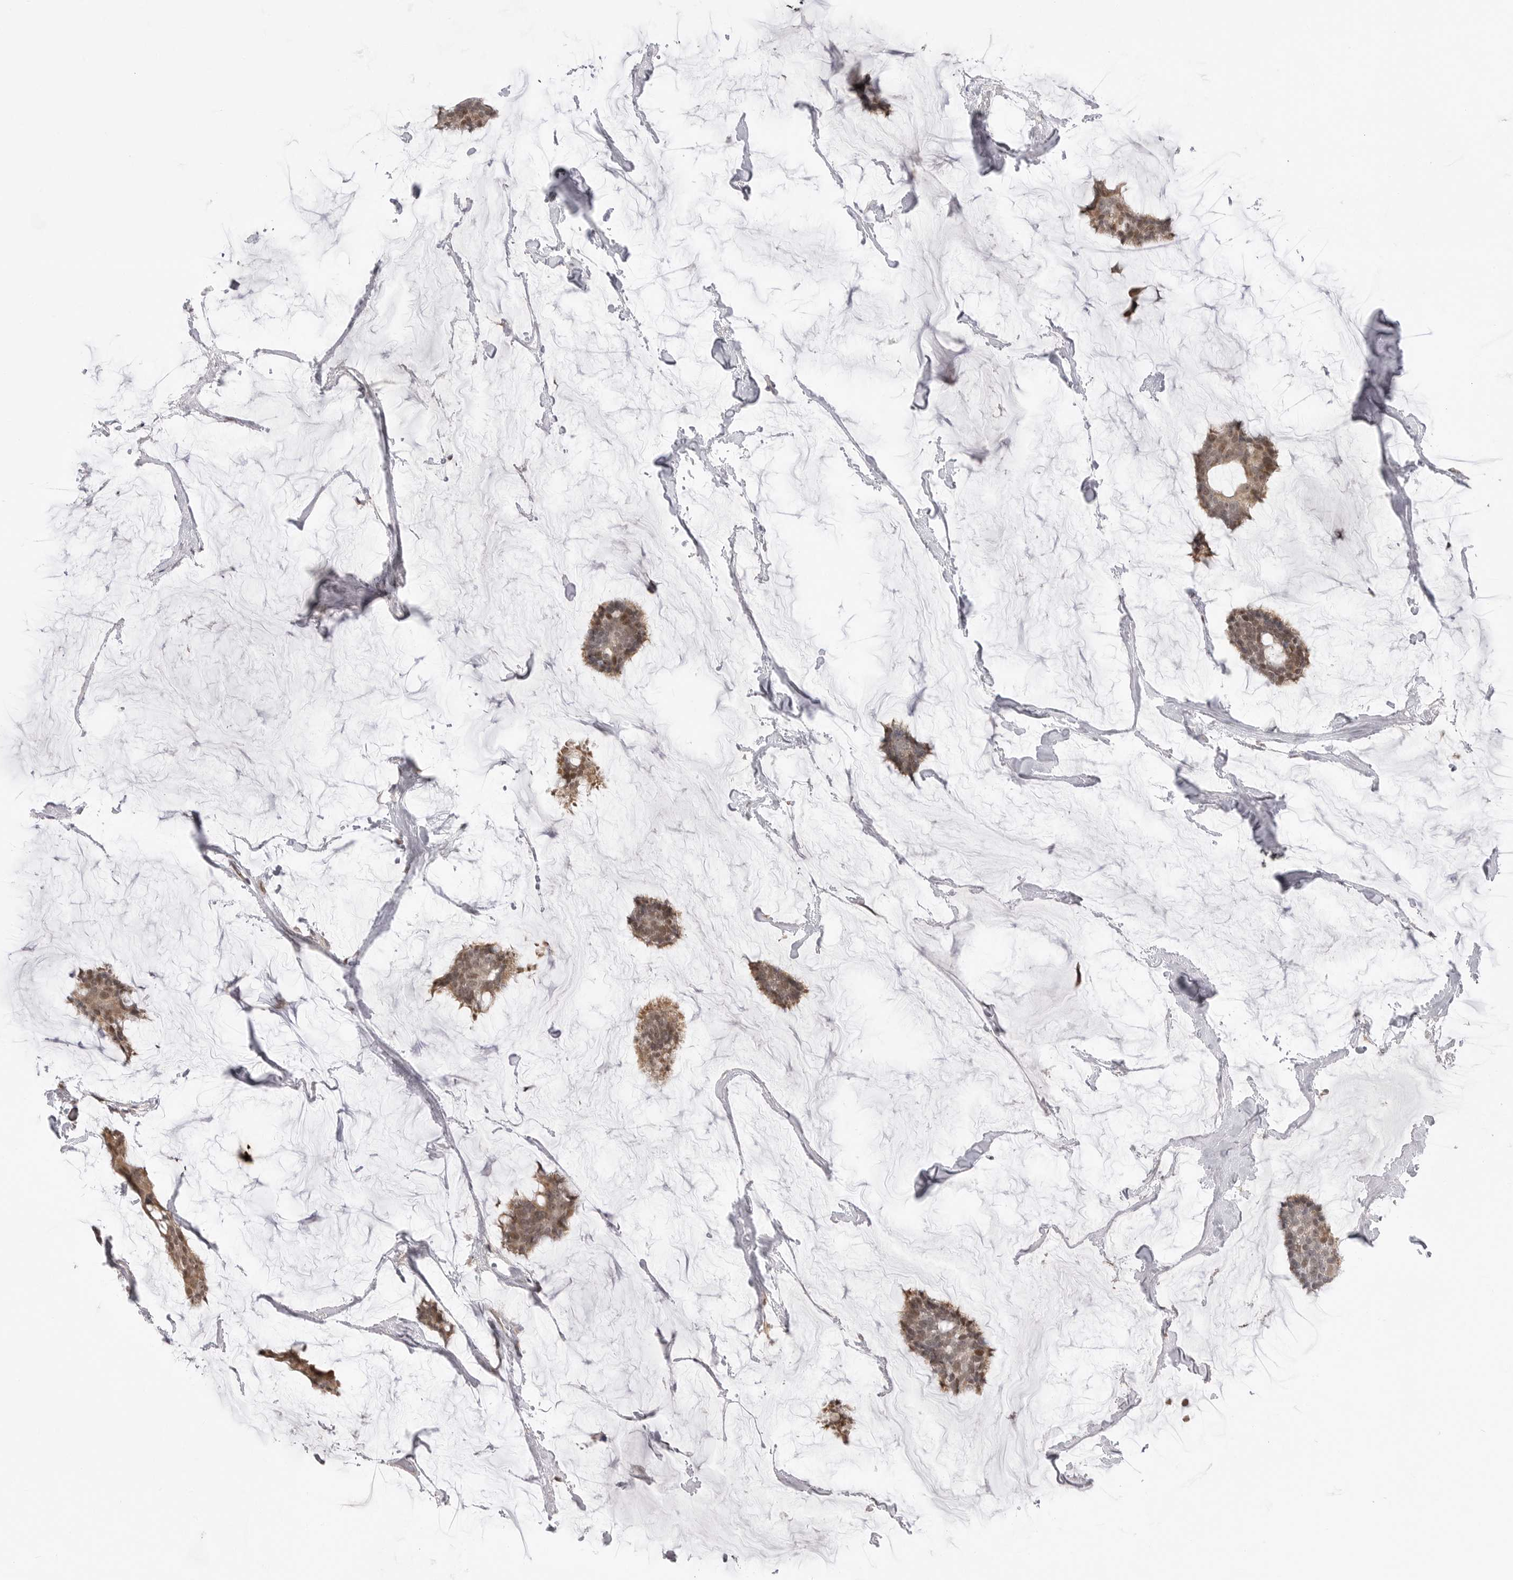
{"staining": {"intensity": "moderate", "quantity": ">75%", "location": "cytoplasmic/membranous,nuclear"}, "tissue": "breast cancer", "cell_type": "Tumor cells", "image_type": "cancer", "snomed": [{"axis": "morphology", "description": "Duct carcinoma"}, {"axis": "topography", "description": "Breast"}], "caption": "Intraductal carcinoma (breast) tissue demonstrates moderate cytoplasmic/membranous and nuclear expression in about >75% of tumor cells", "gene": "GGT6", "patient": {"sex": "female", "age": 93}}